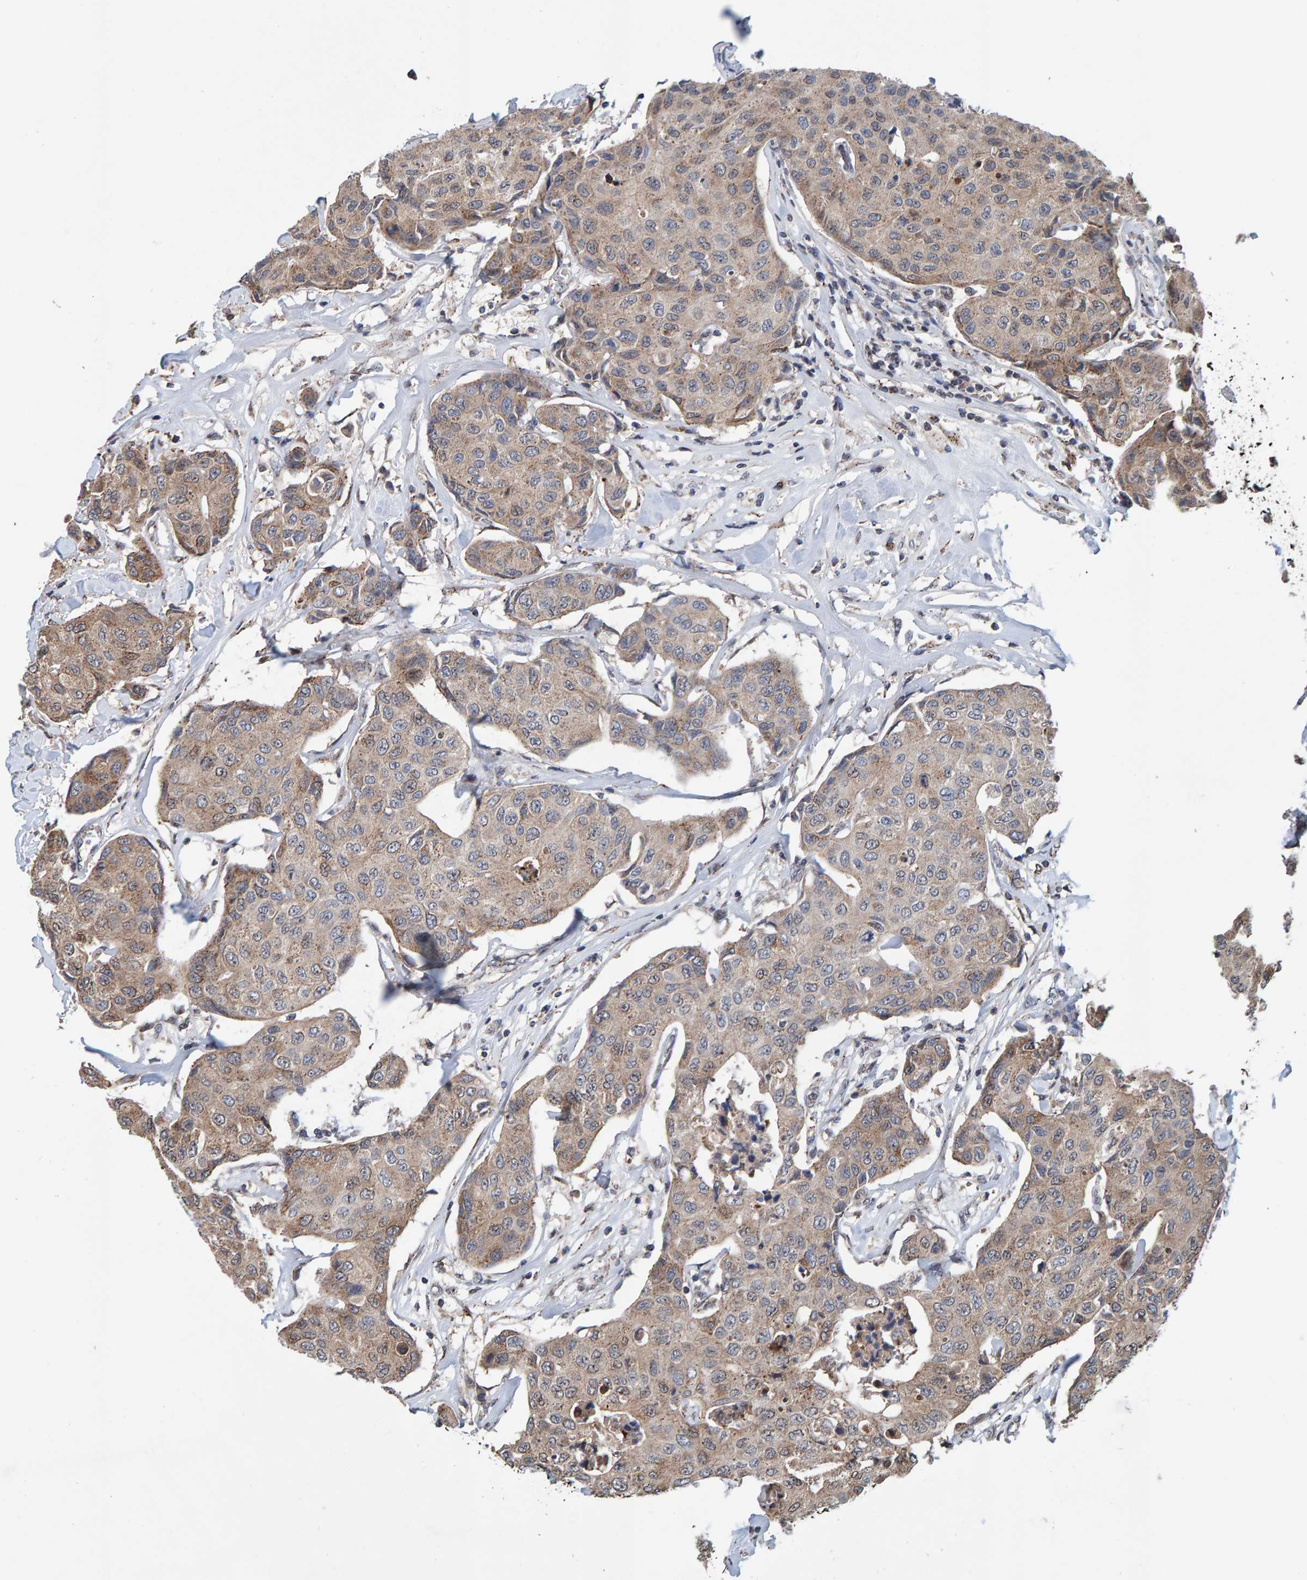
{"staining": {"intensity": "weak", "quantity": ">75%", "location": "cytoplasmic/membranous"}, "tissue": "breast cancer", "cell_type": "Tumor cells", "image_type": "cancer", "snomed": [{"axis": "morphology", "description": "Duct carcinoma"}, {"axis": "topography", "description": "Breast"}], "caption": "A micrograph of human breast cancer (invasive ductal carcinoma) stained for a protein exhibits weak cytoplasmic/membranous brown staining in tumor cells. The staining was performed using DAB to visualize the protein expression in brown, while the nuclei were stained in blue with hematoxylin (Magnification: 20x).", "gene": "CCDC25", "patient": {"sex": "female", "age": 80}}